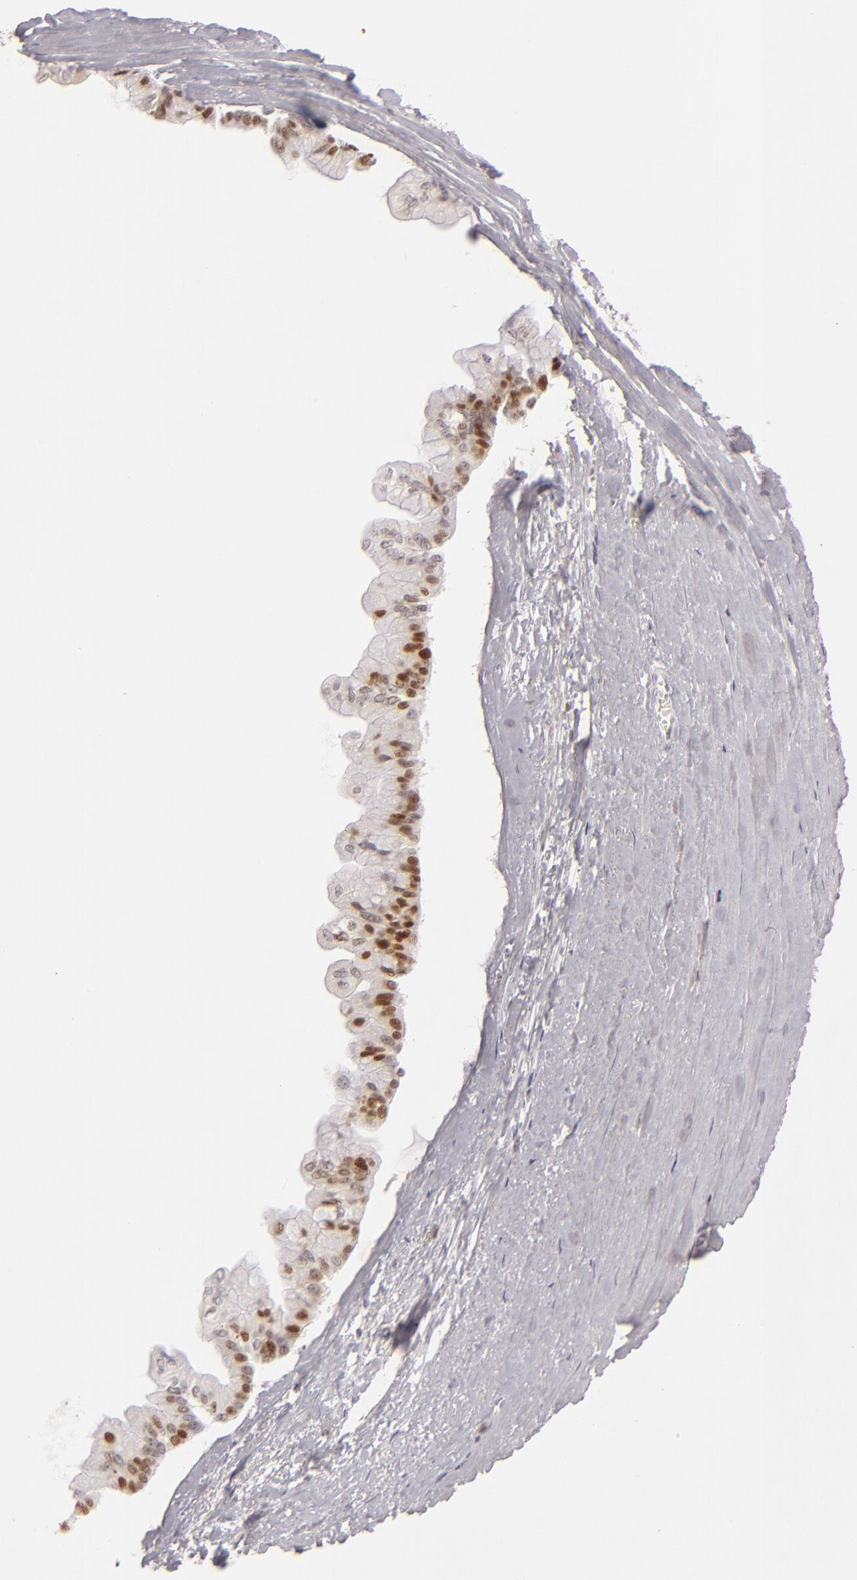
{"staining": {"intensity": "strong", "quantity": ">75%", "location": "nuclear"}, "tissue": "liver cancer", "cell_type": "Tumor cells", "image_type": "cancer", "snomed": [{"axis": "morphology", "description": "Cholangiocarcinoma"}, {"axis": "topography", "description": "Liver"}], "caption": "Brown immunohistochemical staining in liver cancer shows strong nuclear expression in approximately >75% of tumor cells.", "gene": "FEN1", "patient": {"sex": "female", "age": 79}}